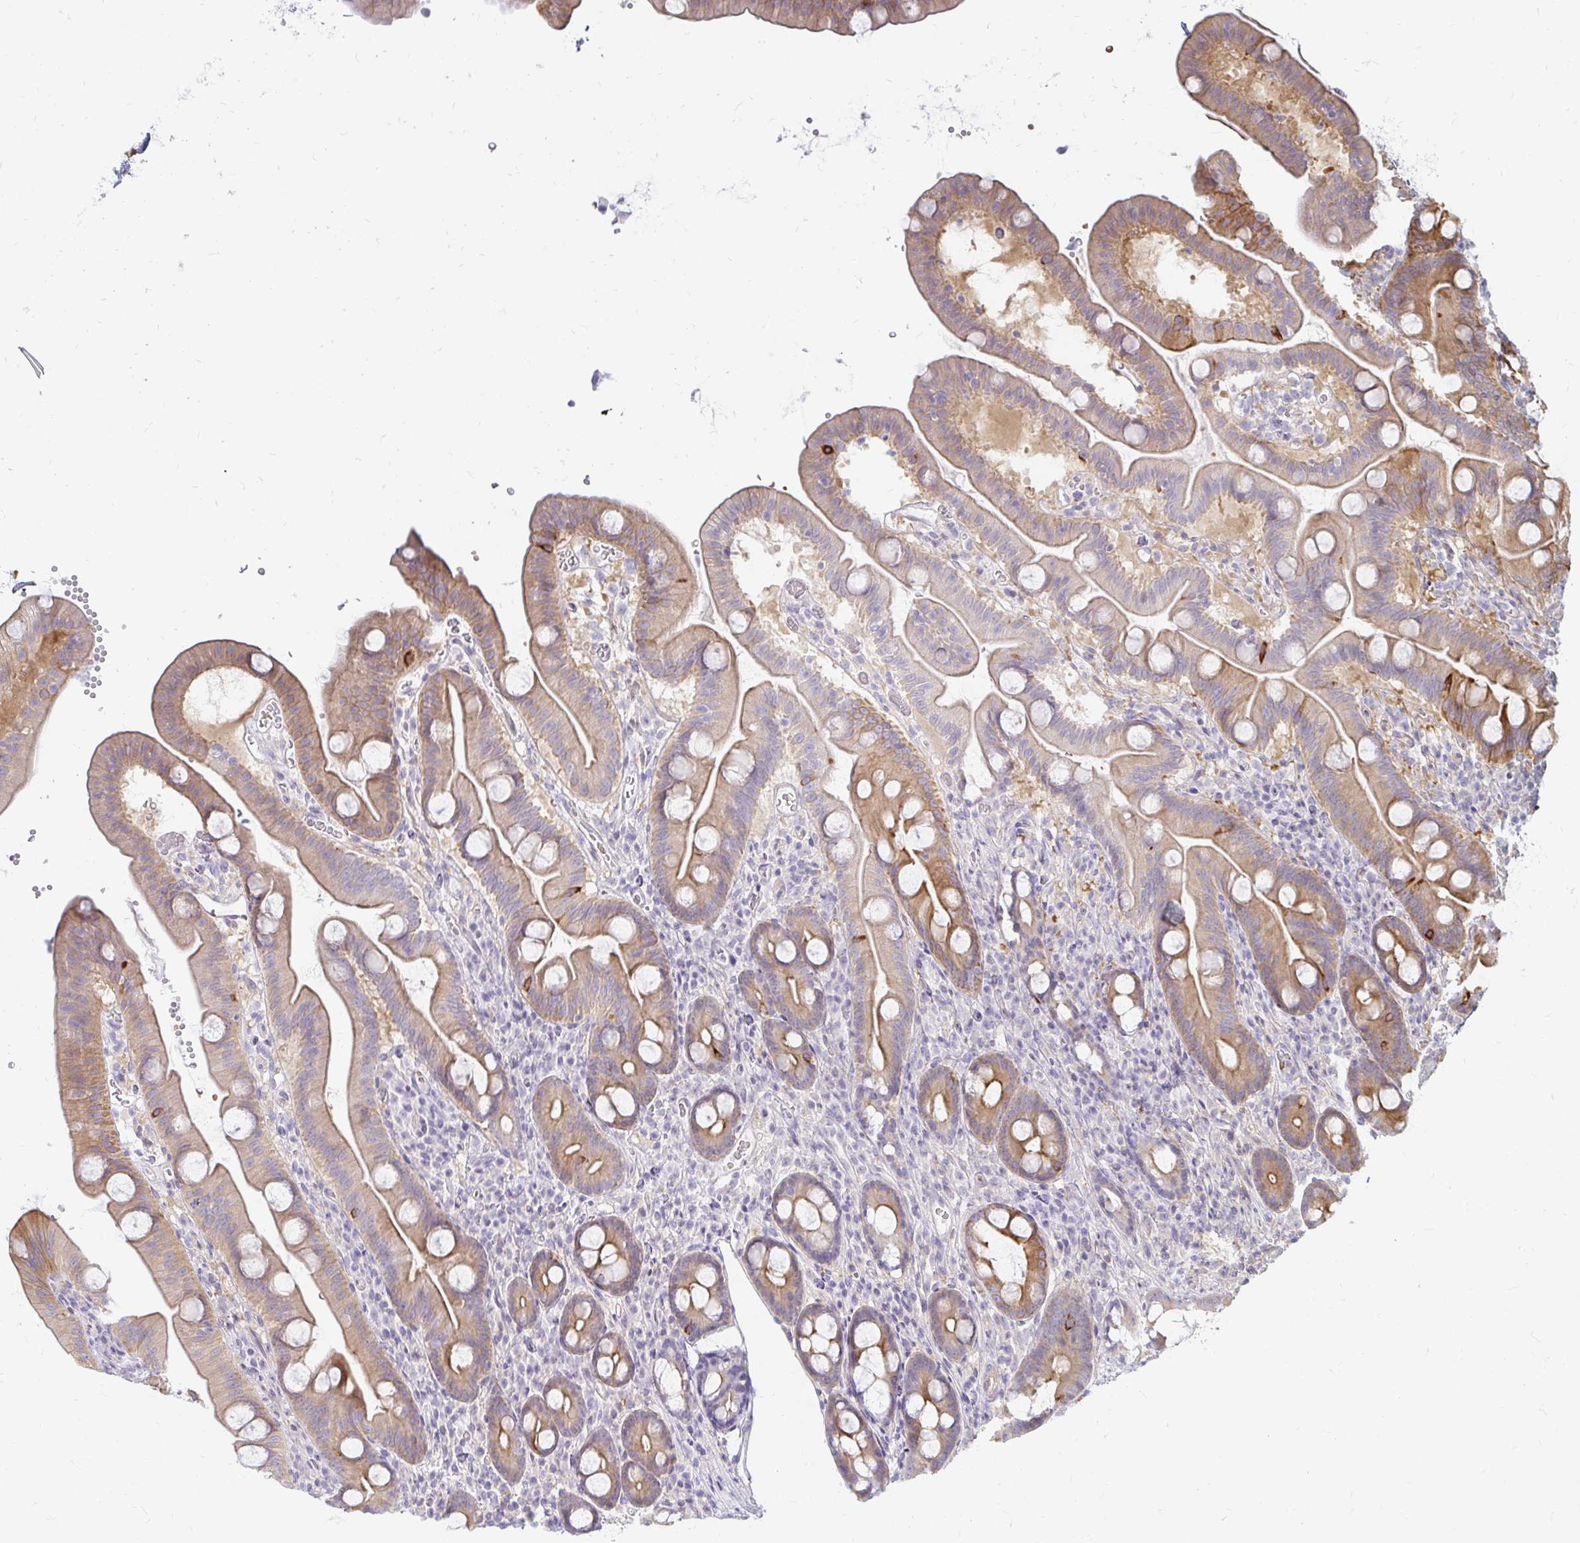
{"staining": {"intensity": "weak", "quantity": "25%-75%", "location": "cytoplasmic/membranous"}, "tissue": "duodenum", "cell_type": "Glandular cells", "image_type": "normal", "snomed": [{"axis": "morphology", "description": "Normal tissue, NOS"}, {"axis": "topography", "description": "Duodenum"}], "caption": "DAB immunohistochemical staining of benign human duodenum displays weak cytoplasmic/membranous protein expression in about 25%-75% of glandular cells.", "gene": "CAST", "patient": {"sex": "male", "age": 59}}